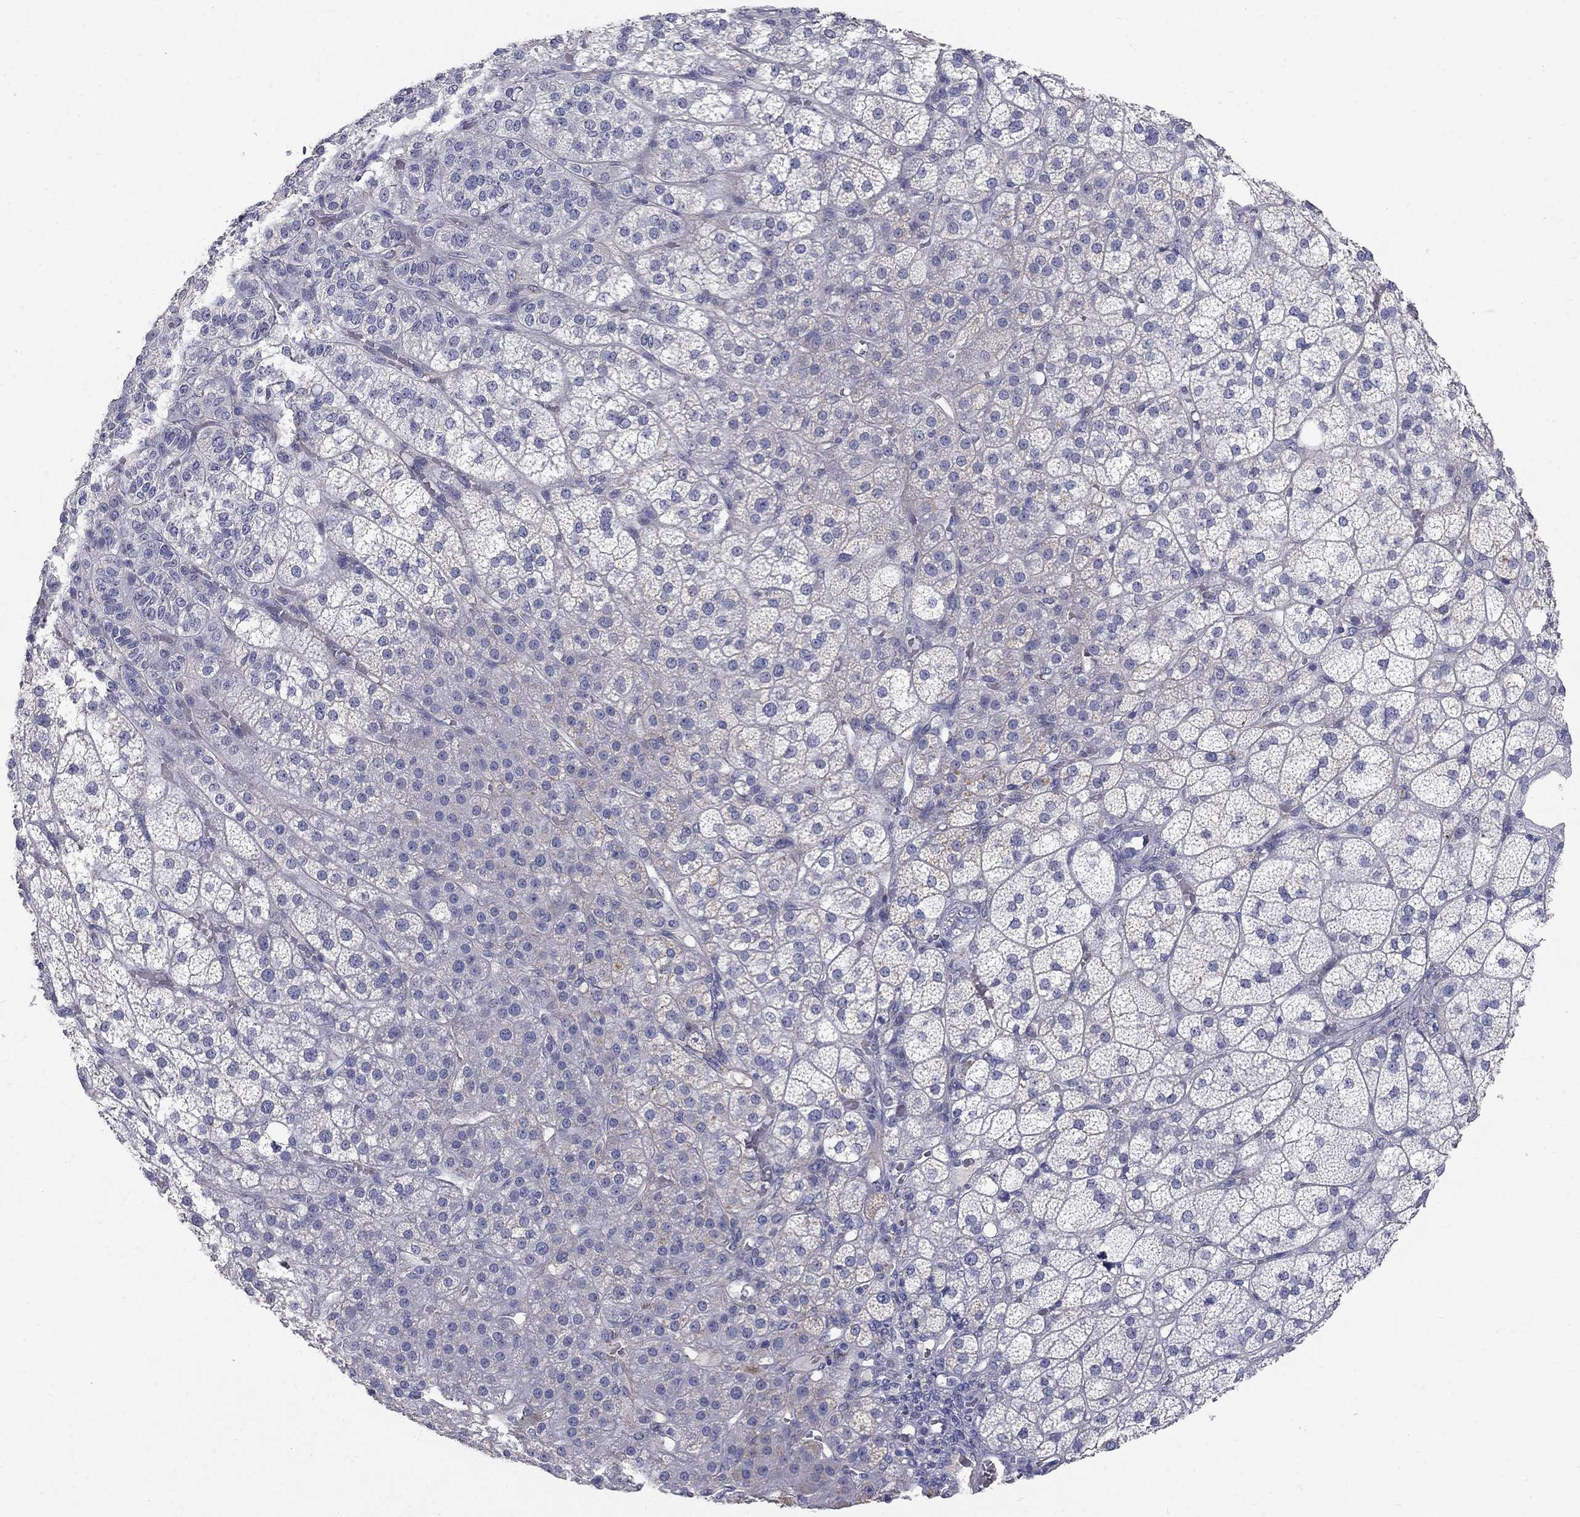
{"staining": {"intensity": "moderate", "quantity": "<25%", "location": "cytoplasmic/membranous"}, "tissue": "adrenal gland", "cell_type": "Glandular cells", "image_type": "normal", "snomed": [{"axis": "morphology", "description": "Normal tissue, NOS"}, {"axis": "topography", "description": "Adrenal gland"}], "caption": "This image displays unremarkable adrenal gland stained with IHC to label a protein in brown. The cytoplasmic/membranous of glandular cells show moderate positivity for the protein. Nuclei are counter-stained blue.", "gene": "PTH1R", "patient": {"sex": "female", "age": 60}}